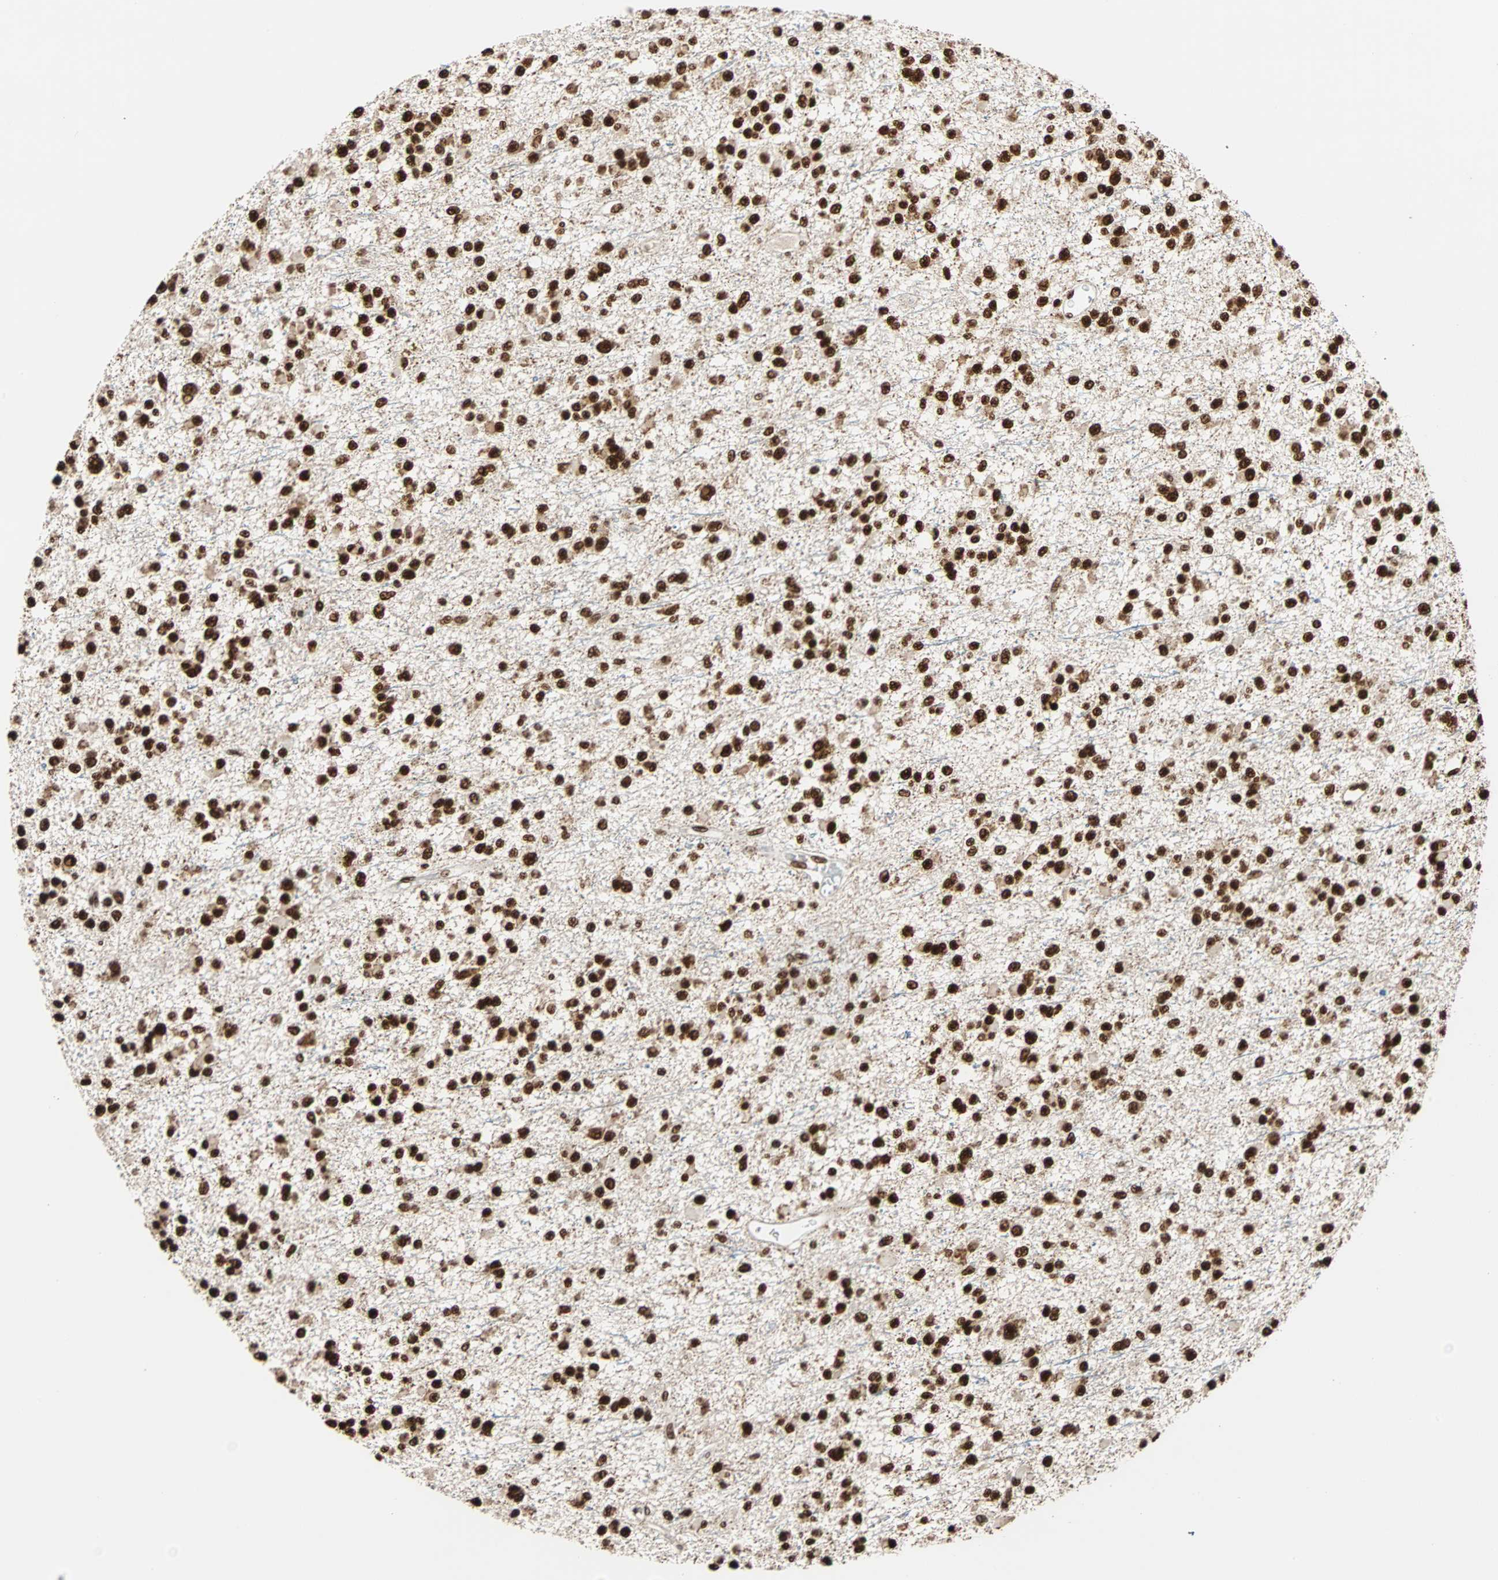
{"staining": {"intensity": "strong", "quantity": ">75%", "location": "nuclear"}, "tissue": "glioma", "cell_type": "Tumor cells", "image_type": "cancer", "snomed": [{"axis": "morphology", "description": "Glioma, malignant, Low grade"}, {"axis": "topography", "description": "Brain"}], "caption": "Approximately >75% of tumor cells in glioma demonstrate strong nuclear protein staining as visualized by brown immunohistochemical staining.", "gene": "ILF2", "patient": {"sex": "female", "age": 22}}